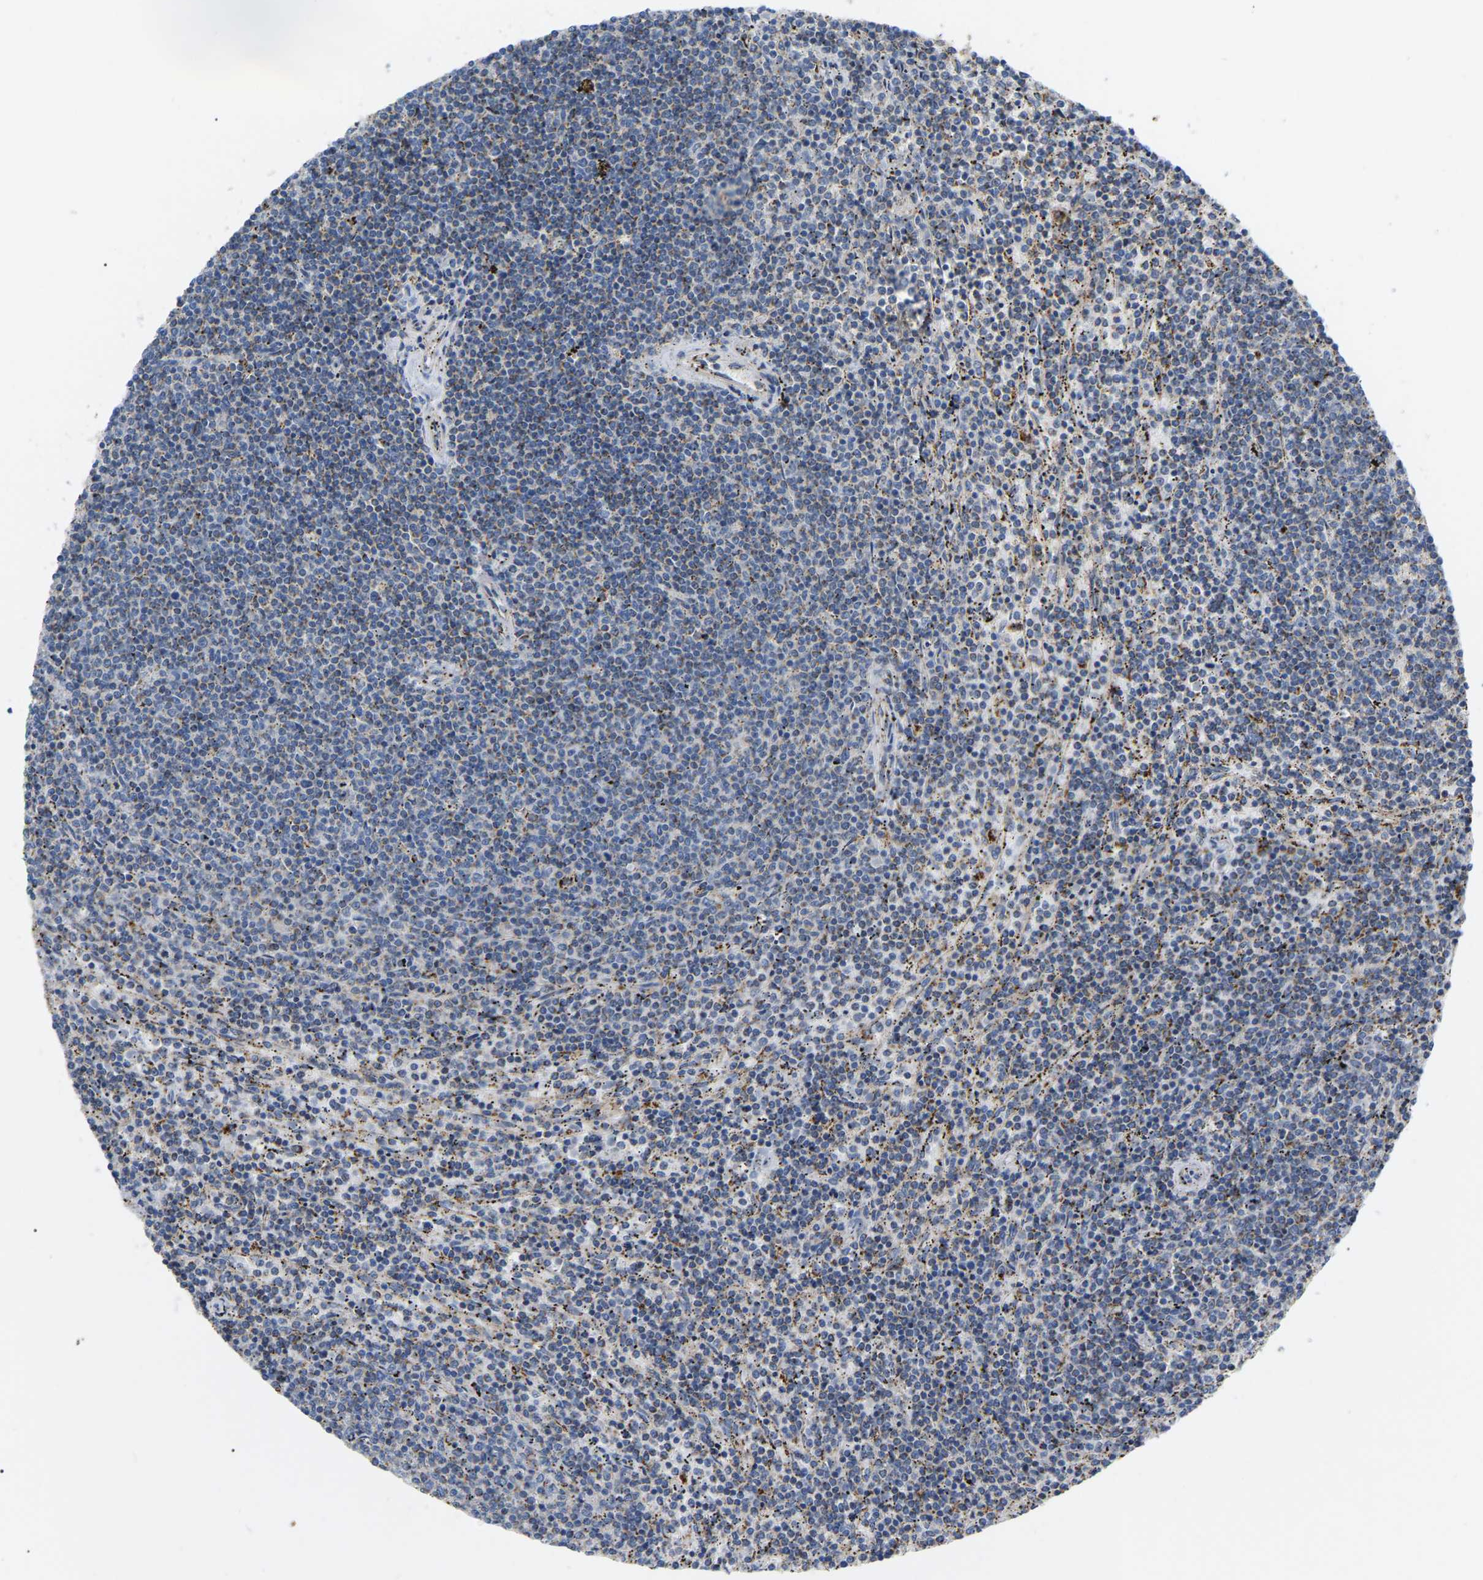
{"staining": {"intensity": "negative", "quantity": "none", "location": "none"}, "tissue": "lymphoma", "cell_type": "Tumor cells", "image_type": "cancer", "snomed": [{"axis": "morphology", "description": "Malignant lymphoma, non-Hodgkin's type, Low grade"}, {"axis": "topography", "description": "Spleen"}], "caption": "Tumor cells are negative for brown protein staining in lymphoma. (Immunohistochemistry (ihc), brightfield microscopy, high magnification).", "gene": "HIBADH", "patient": {"sex": "female", "age": 50}}